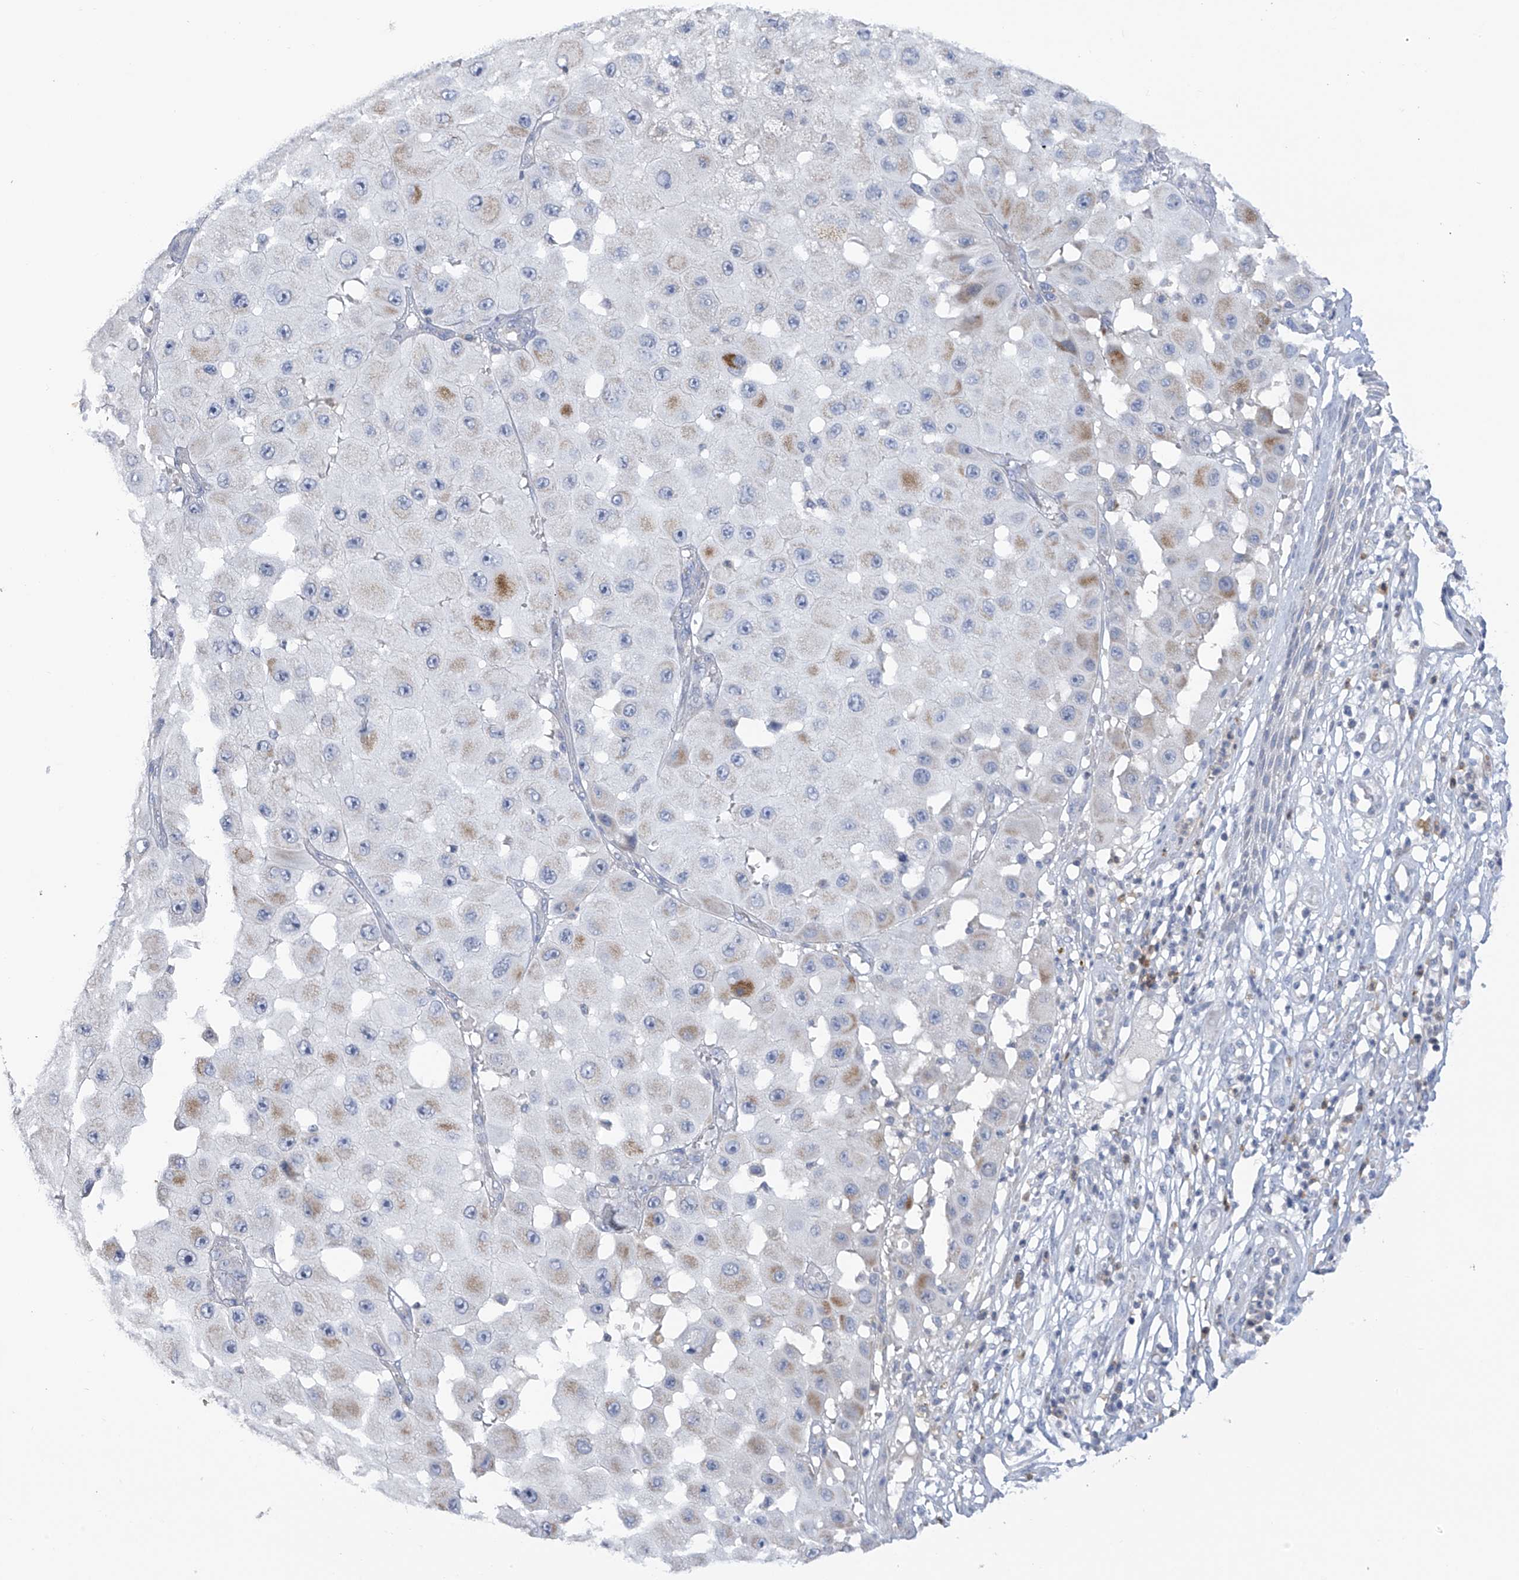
{"staining": {"intensity": "weak", "quantity": "<25%", "location": "cytoplasmic/membranous"}, "tissue": "melanoma", "cell_type": "Tumor cells", "image_type": "cancer", "snomed": [{"axis": "morphology", "description": "Malignant melanoma, NOS"}, {"axis": "topography", "description": "Skin"}], "caption": "High magnification brightfield microscopy of malignant melanoma stained with DAB (3,3'-diaminobenzidine) (brown) and counterstained with hematoxylin (blue): tumor cells show no significant positivity. (Brightfield microscopy of DAB immunohistochemistry (IHC) at high magnification).", "gene": "SLCO4A1", "patient": {"sex": "female", "age": 81}}